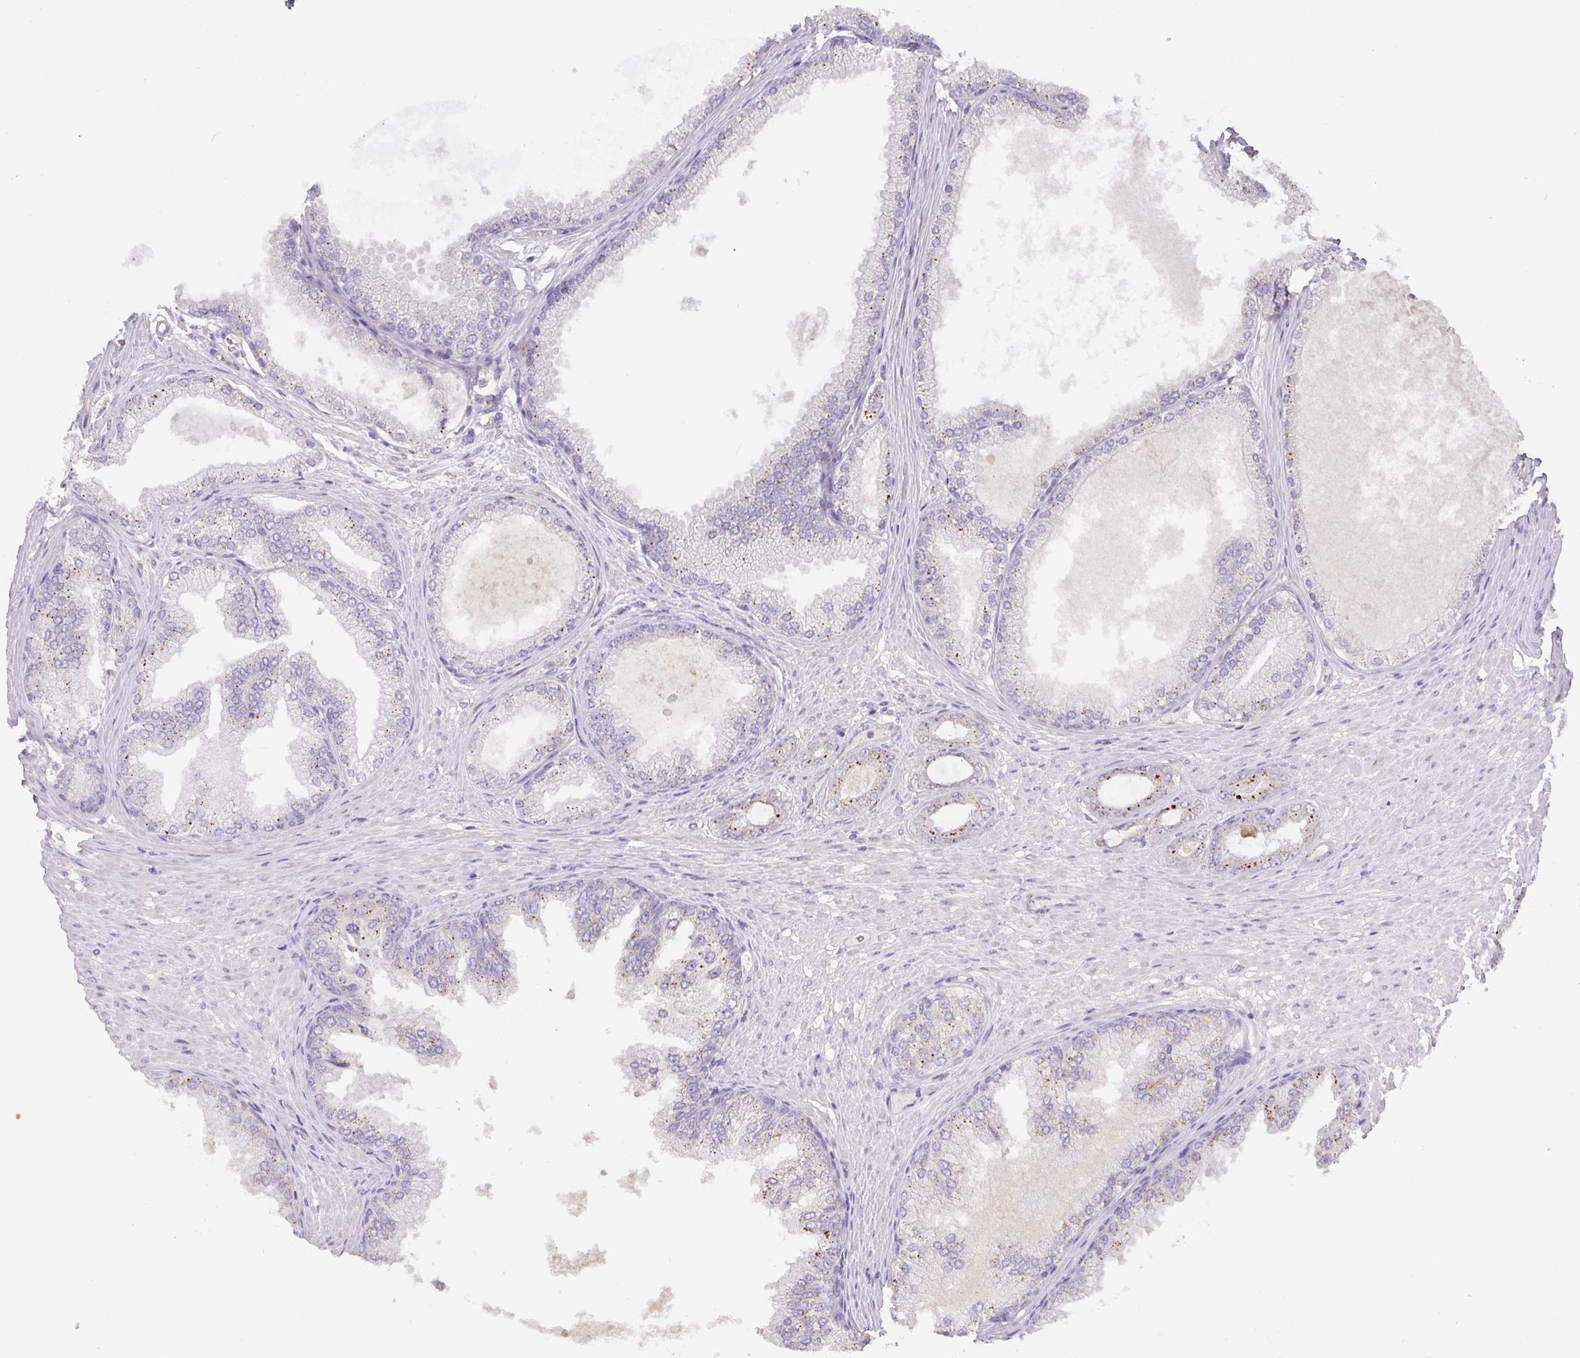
{"staining": {"intensity": "moderate", "quantity": "<25%", "location": "cytoplasmic/membranous"}, "tissue": "prostate cancer", "cell_type": "Tumor cells", "image_type": "cancer", "snomed": [{"axis": "morphology", "description": "Adenocarcinoma, Low grade"}, {"axis": "topography", "description": "Prostate"}], "caption": "A micrograph of human low-grade adenocarcinoma (prostate) stained for a protein reveals moderate cytoplasmic/membranous brown staining in tumor cells. Ihc stains the protein in brown and the nuclei are stained blue.", "gene": "GCNT7", "patient": {"sex": "male", "age": 63}}